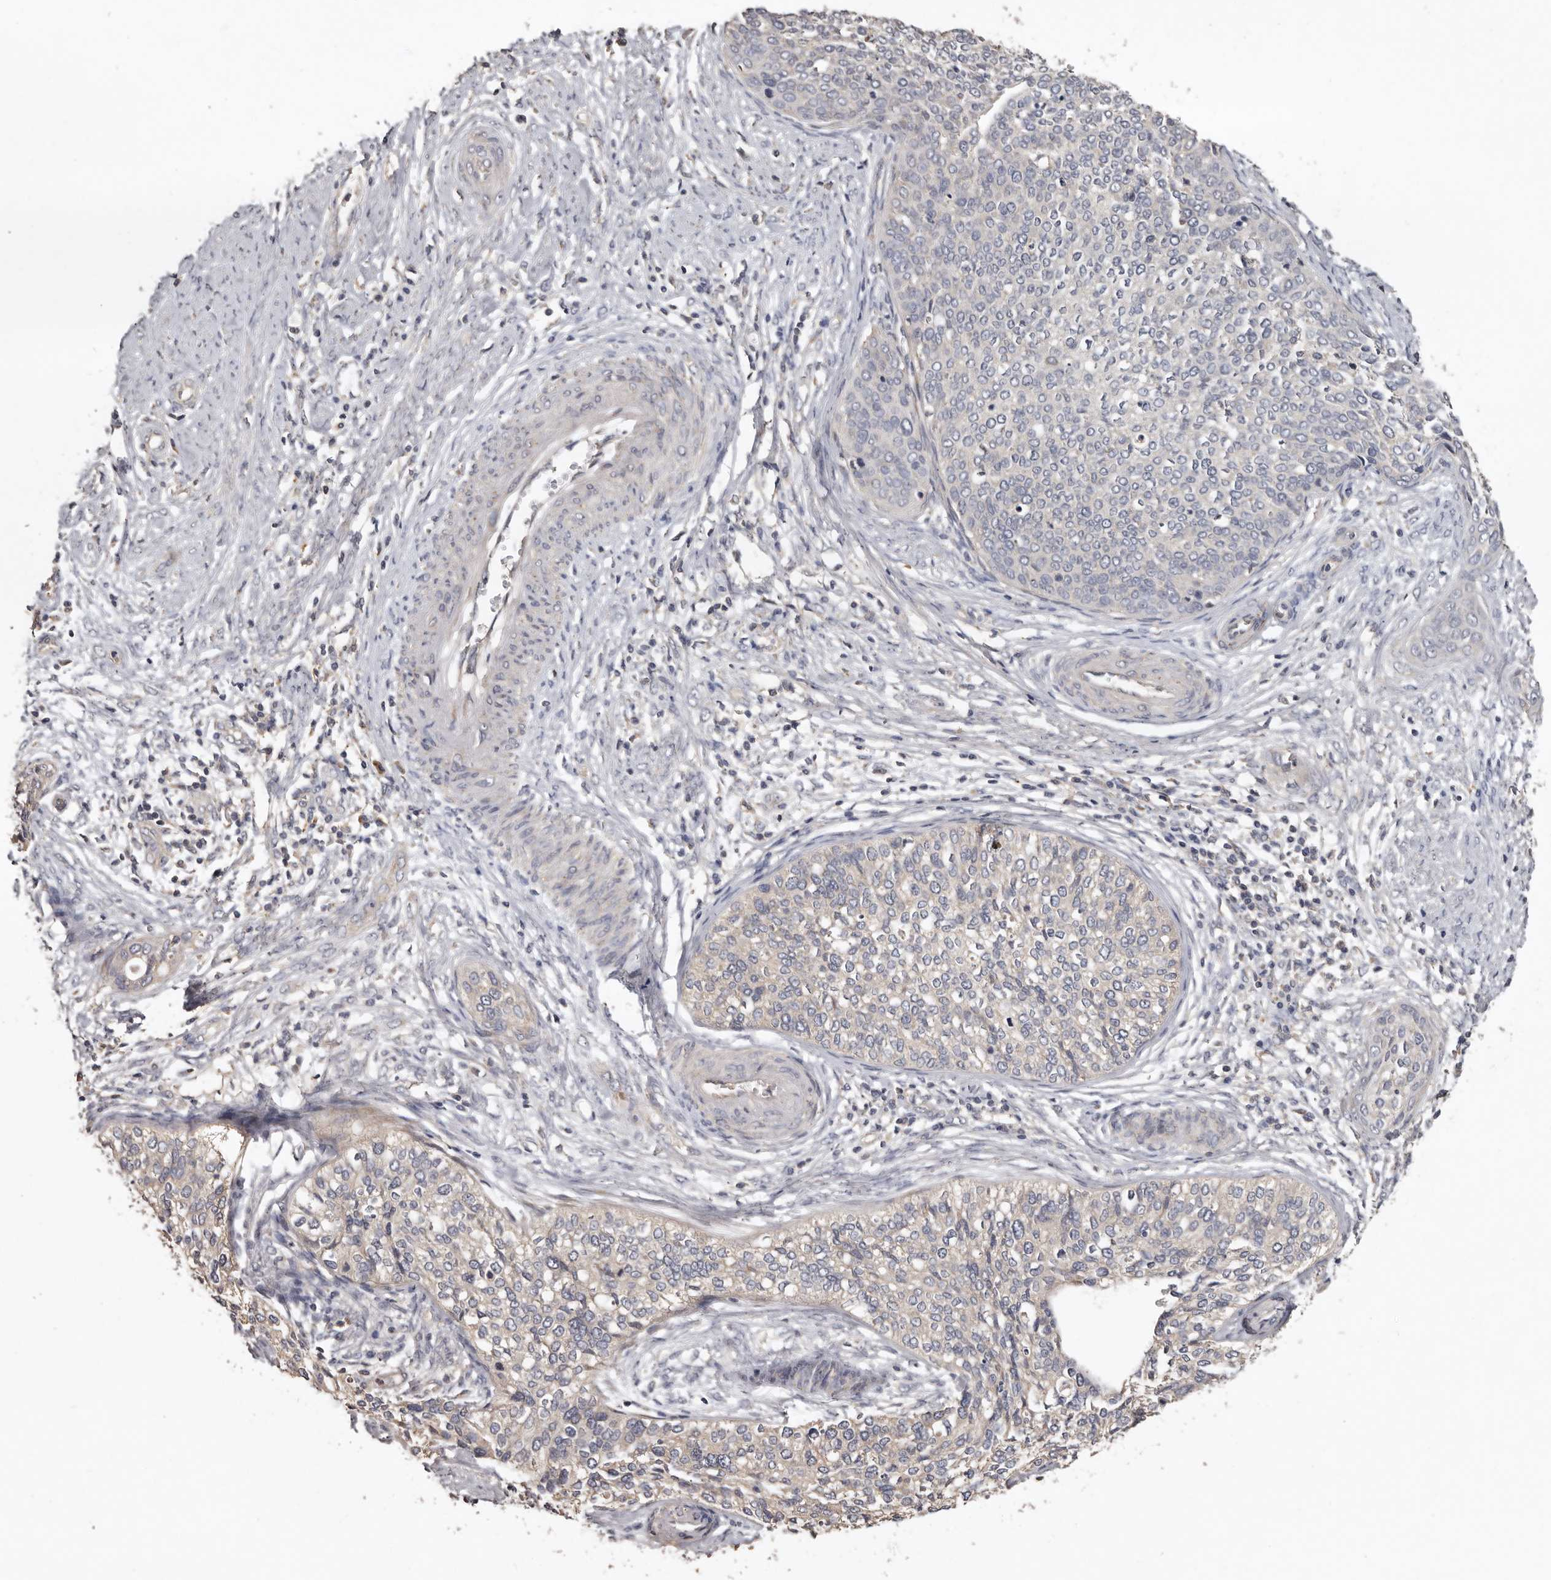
{"staining": {"intensity": "negative", "quantity": "none", "location": "none"}, "tissue": "cervical cancer", "cell_type": "Tumor cells", "image_type": "cancer", "snomed": [{"axis": "morphology", "description": "Squamous cell carcinoma, NOS"}, {"axis": "topography", "description": "Cervix"}], "caption": "A high-resolution micrograph shows immunohistochemistry (IHC) staining of cervical squamous cell carcinoma, which demonstrates no significant expression in tumor cells.", "gene": "FLCN", "patient": {"sex": "female", "age": 37}}